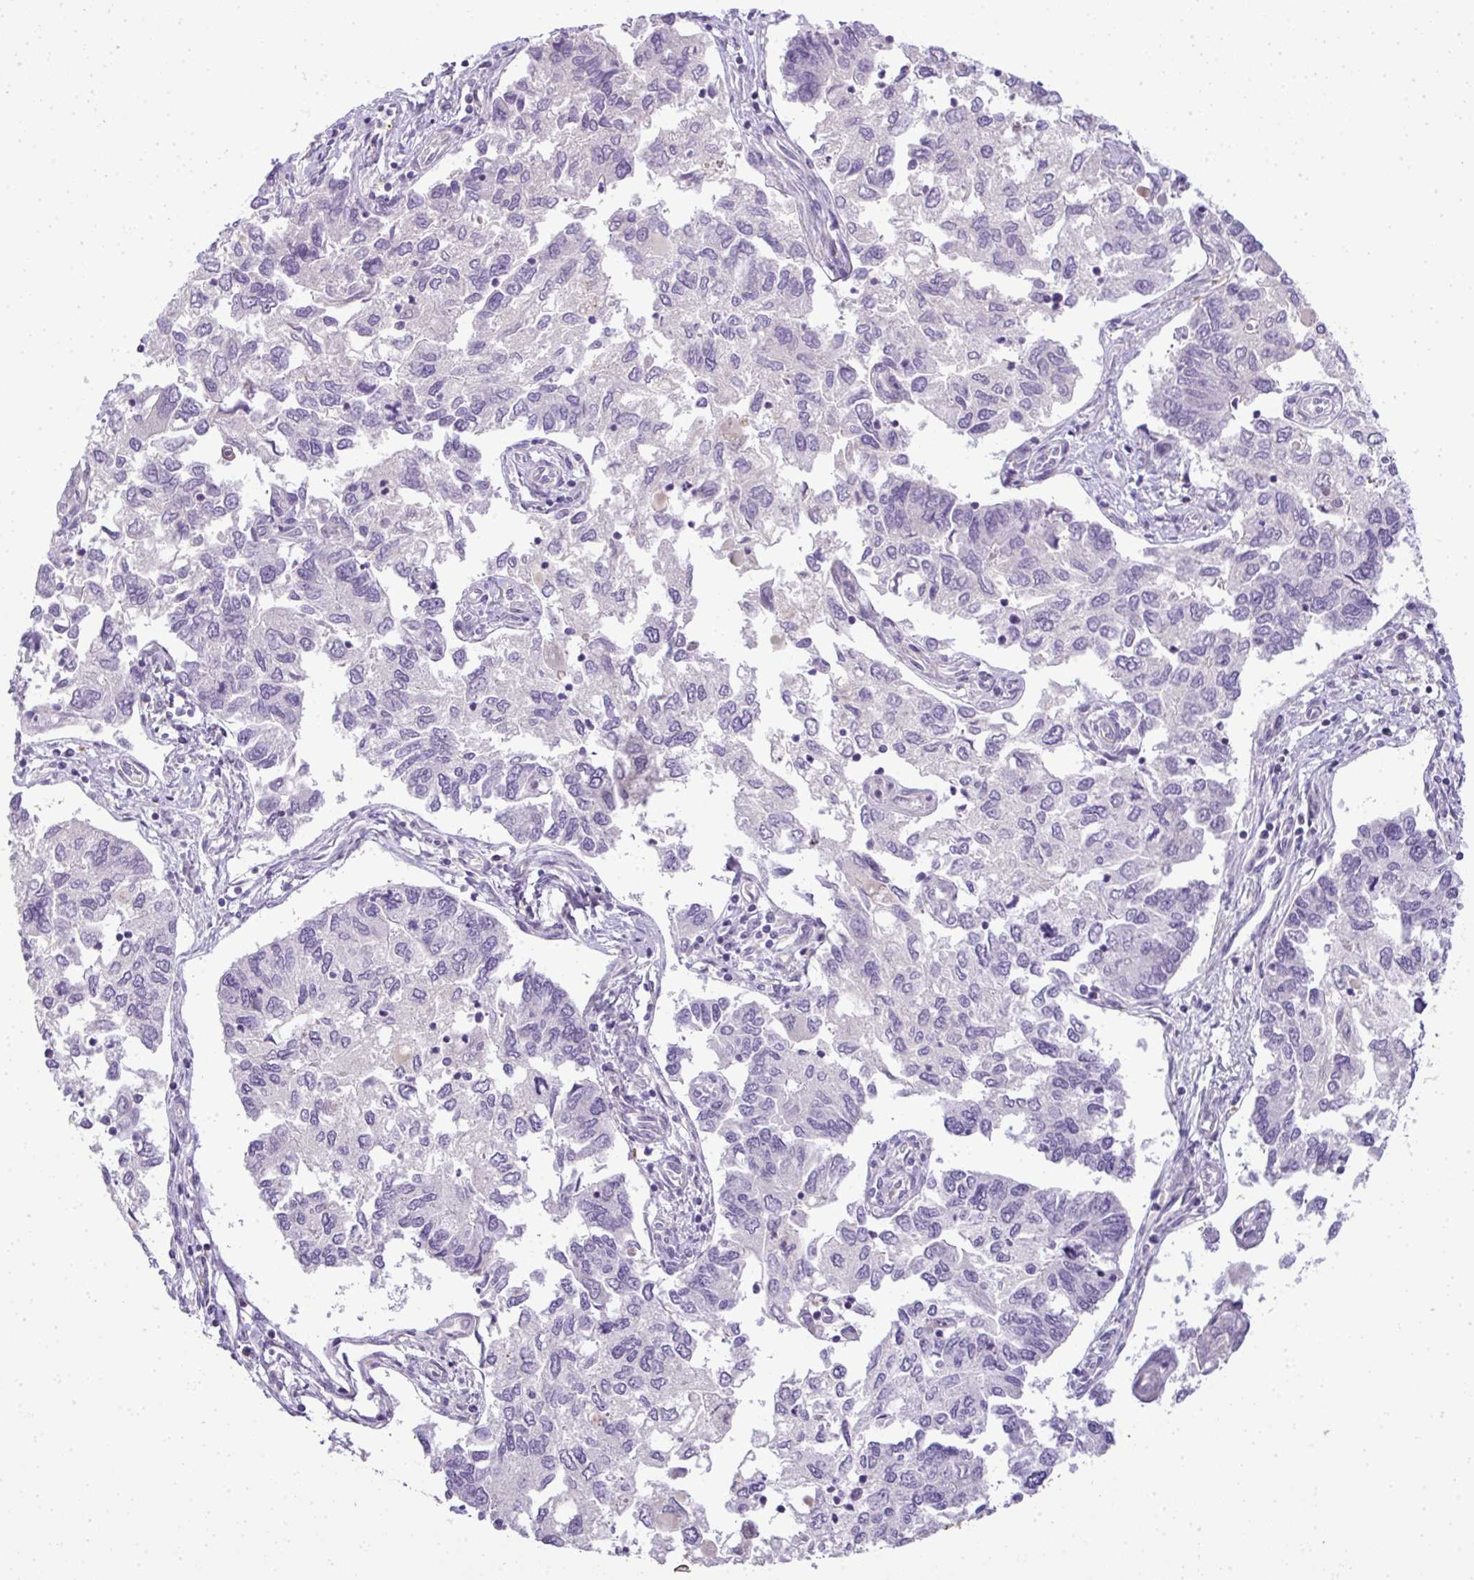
{"staining": {"intensity": "negative", "quantity": "none", "location": "none"}, "tissue": "endometrial cancer", "cell_type": "Tumor cells", "image_type": "cancer", "snomed": [{"axis": "morphology", "description": "Carcinoma, NOS"}, {"axis": "topography", "description": "Uterus"}], "caption": "This is a image of immunohistochemistry (IHC) staining of carcinoma (endometrial), which shows no staining in tumor cells.", "gene": "CMPK1", "patient": {"sex": "female", "age": 76}}